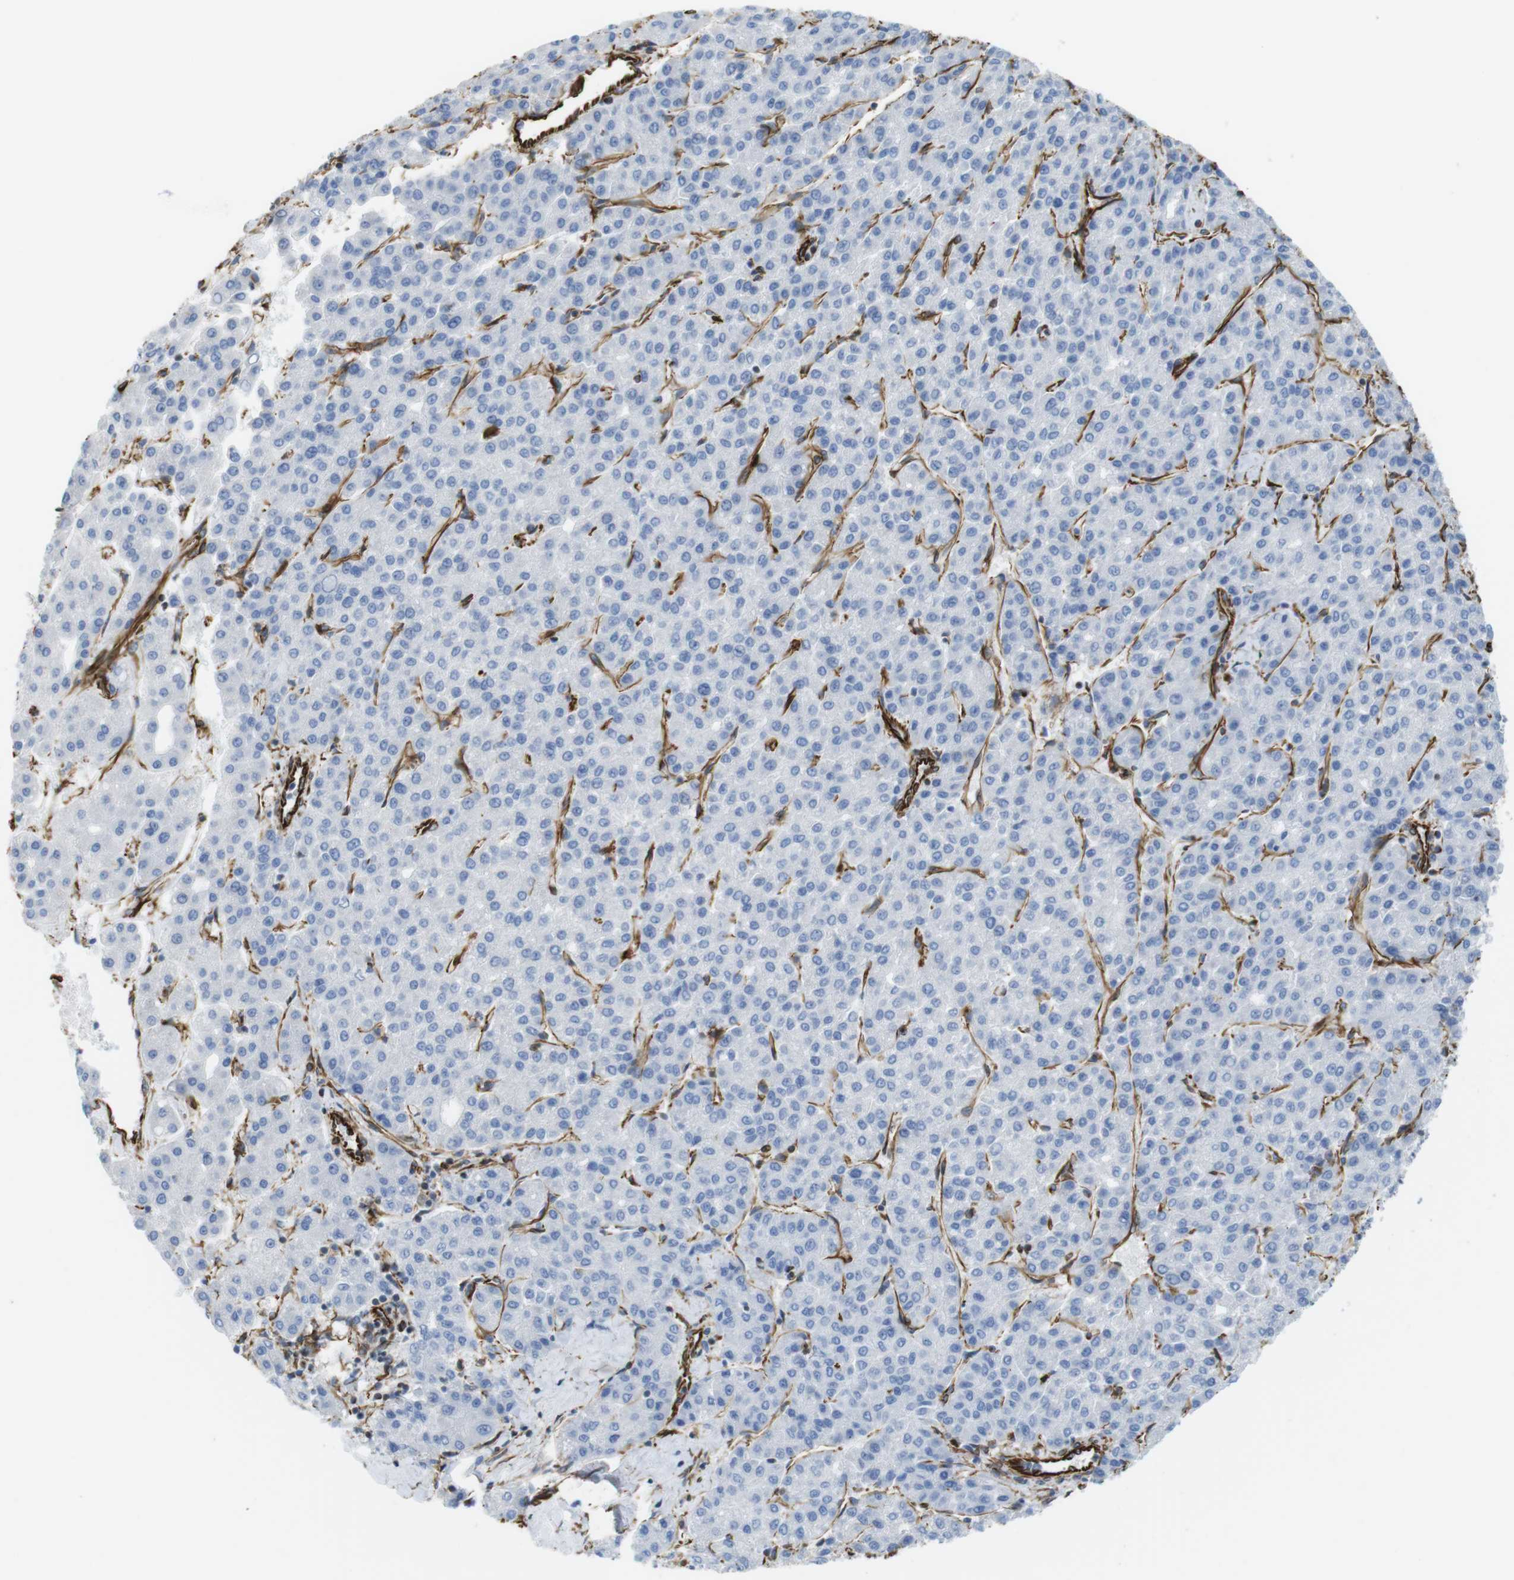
{"staining": {"intensity": "negative", "quantity": "none", "location": "none"}, "tissue": "liver cancer", "cell_type": "Tumor cells", "image_type": "cancer", "snomed": [{"axis": "morphology", "description": "Carcinoma, Hepatocellular, NOS"}, {"axis": "topography", "description": "Liver"}], "caption": "Tumor cells show no significant protein positivity in liver hepatocellular carcinoma.", "gene": "RALGPS1", "patient": {"sex": "male", "age": 65}}